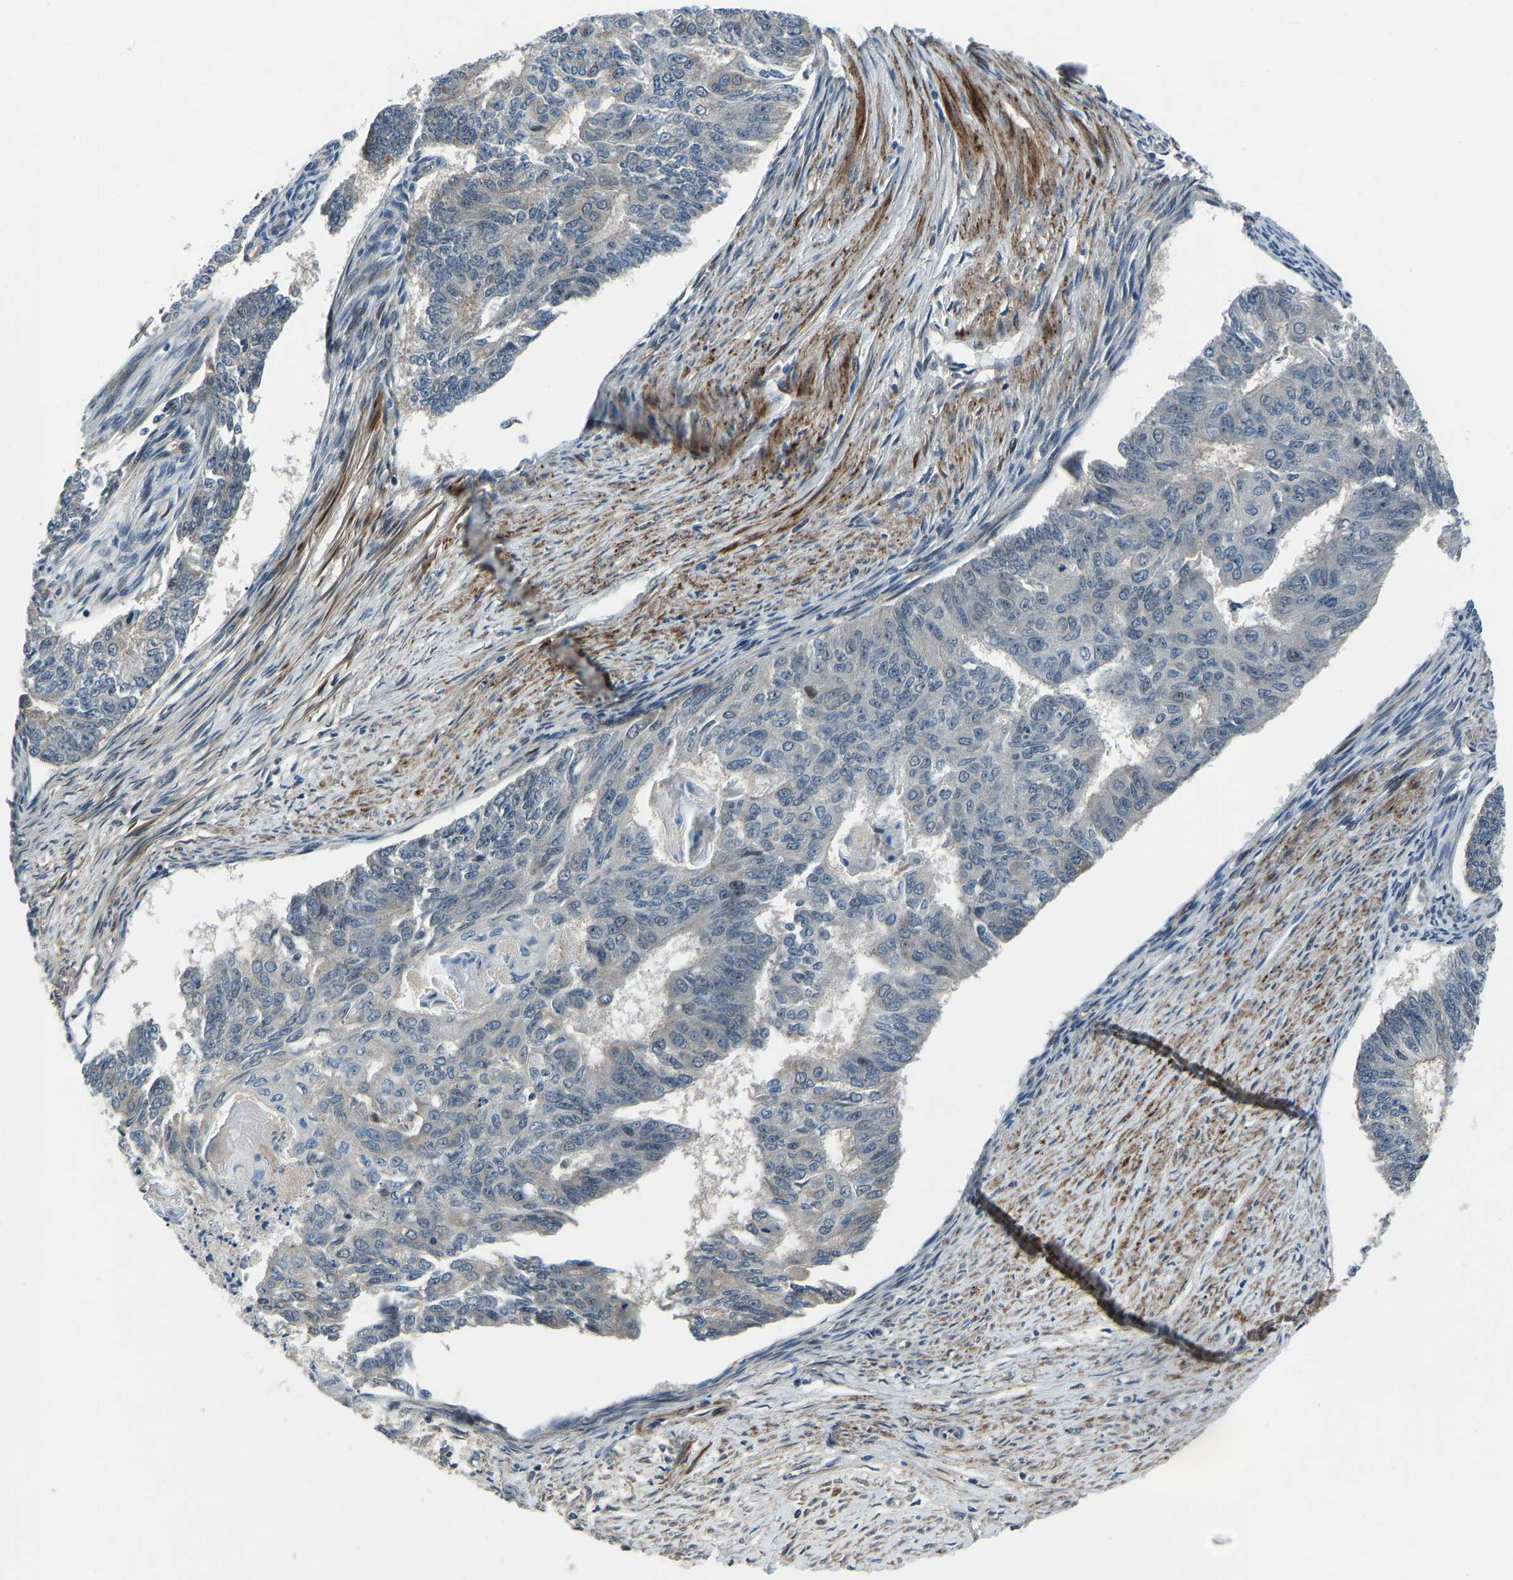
{"staining": {"intensity": "negative", "quantity": "none", "location": "none"}, "tissue": "endometrial cancer", "cell_type": "Tumor cells", "image_type": "cancer", "snomed": [{"axis": "morphology", "description": "Adenocarcinoma, NOS"}, {"axis": "topography", "description": "Endometrium"}], "caption": "A high-resolution micrograph shows immunohistochemistry (IHC) staining of endometrial cancer (adenocarcinoma), which reveals no significant positivity in tumor cells. Nuclei are stained in blue.", "gene": "RLIM", "patient": {"sex": "female", "age": 32}}